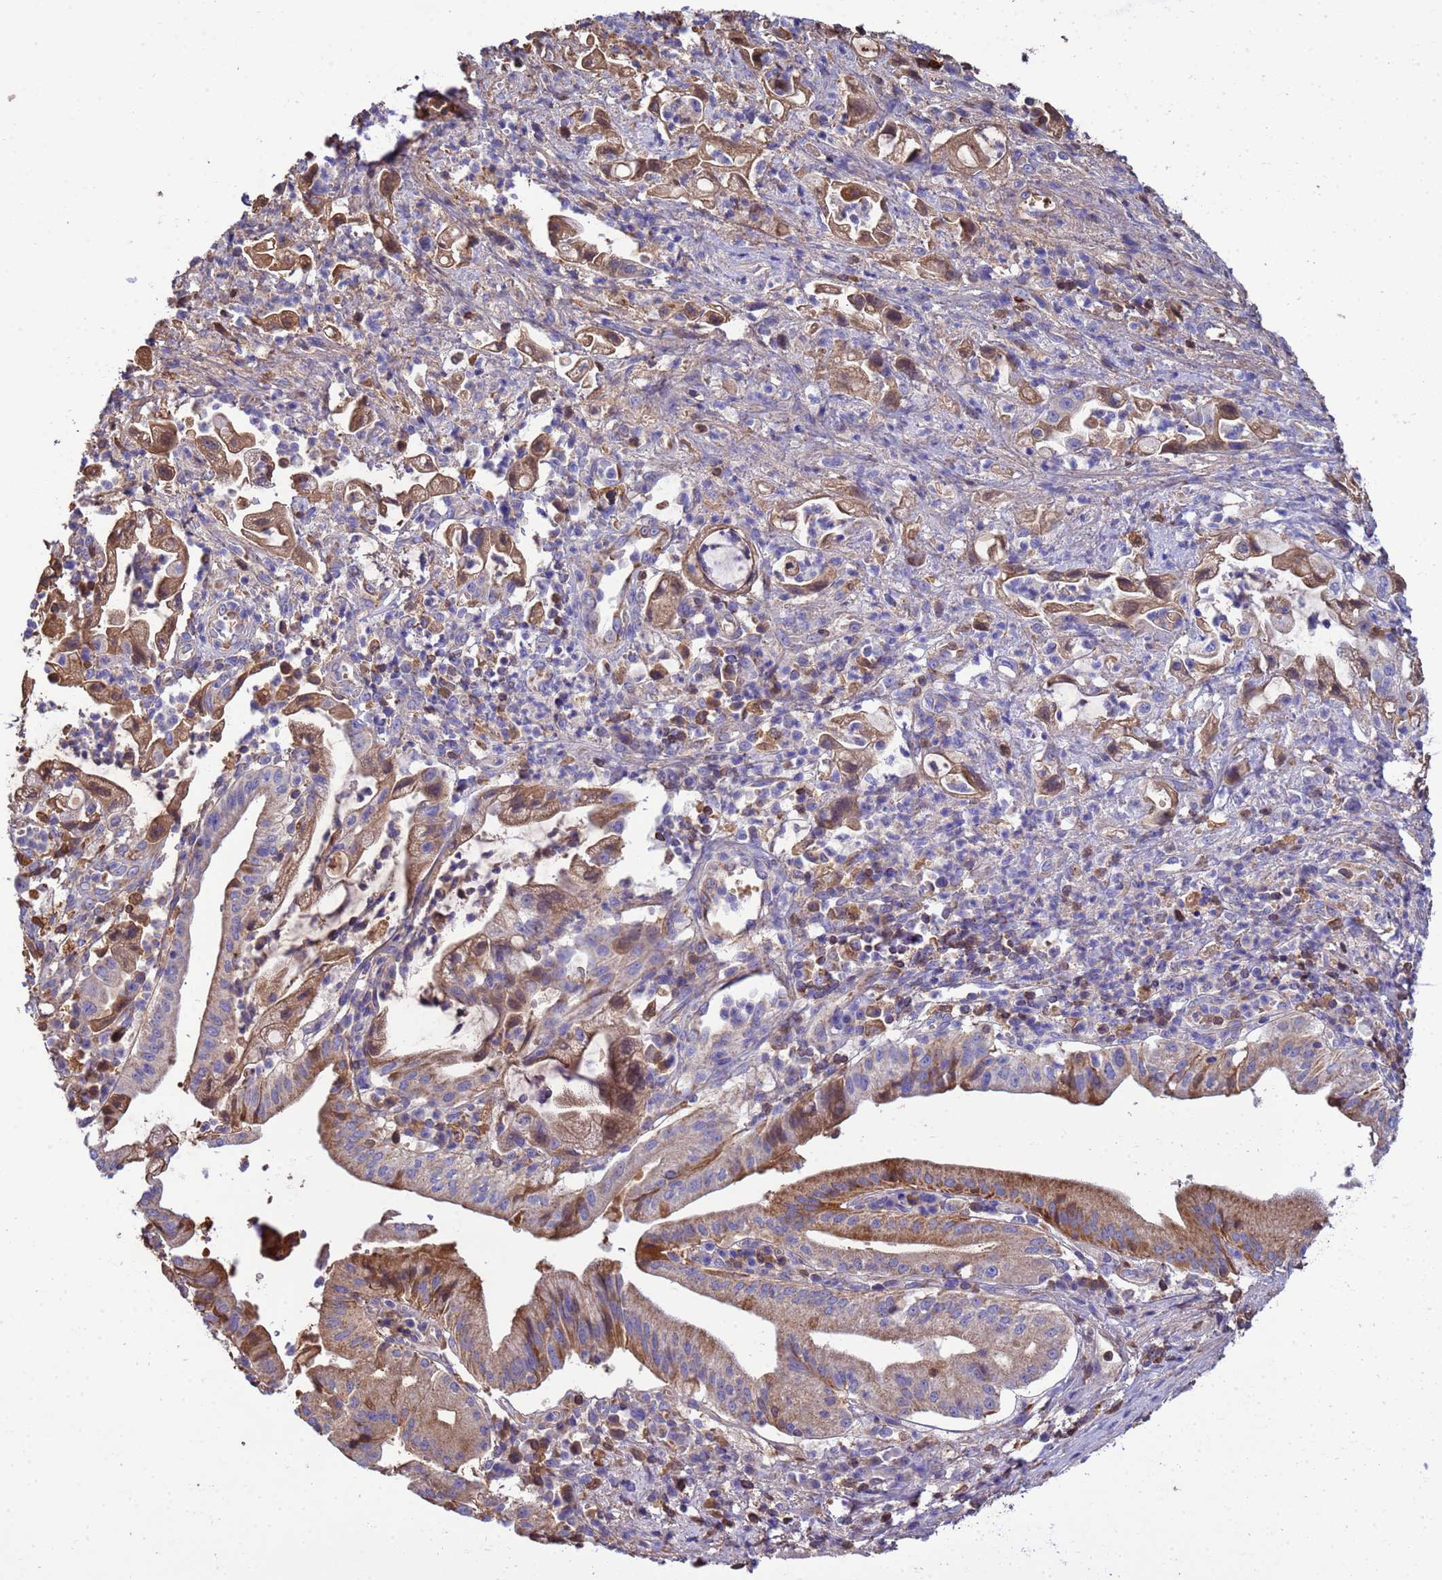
{"staining": {"intensity": "moderate", "quantity": "25%-75%", "location": "cytoplasmic/membranous,nuclear"}, "tissue": "pancreatic cancer", "cell_type": "Tumor cells", "image_type": "cancer", "snomed": [{"axis": "morphology", "description": "Adenocarcinoma, NOS"}, {"axis": "topography", "description": "Pancreas"}], "caption": "Pancreatic adenocarcinoma stained for a protein (brown) shows moderate cytoplasmic/membranous and nuclear positive expression in about 25%-75% of tumor cells.", "gene": "GLUD1", "patient": {"sex": "female", "age": 61}}